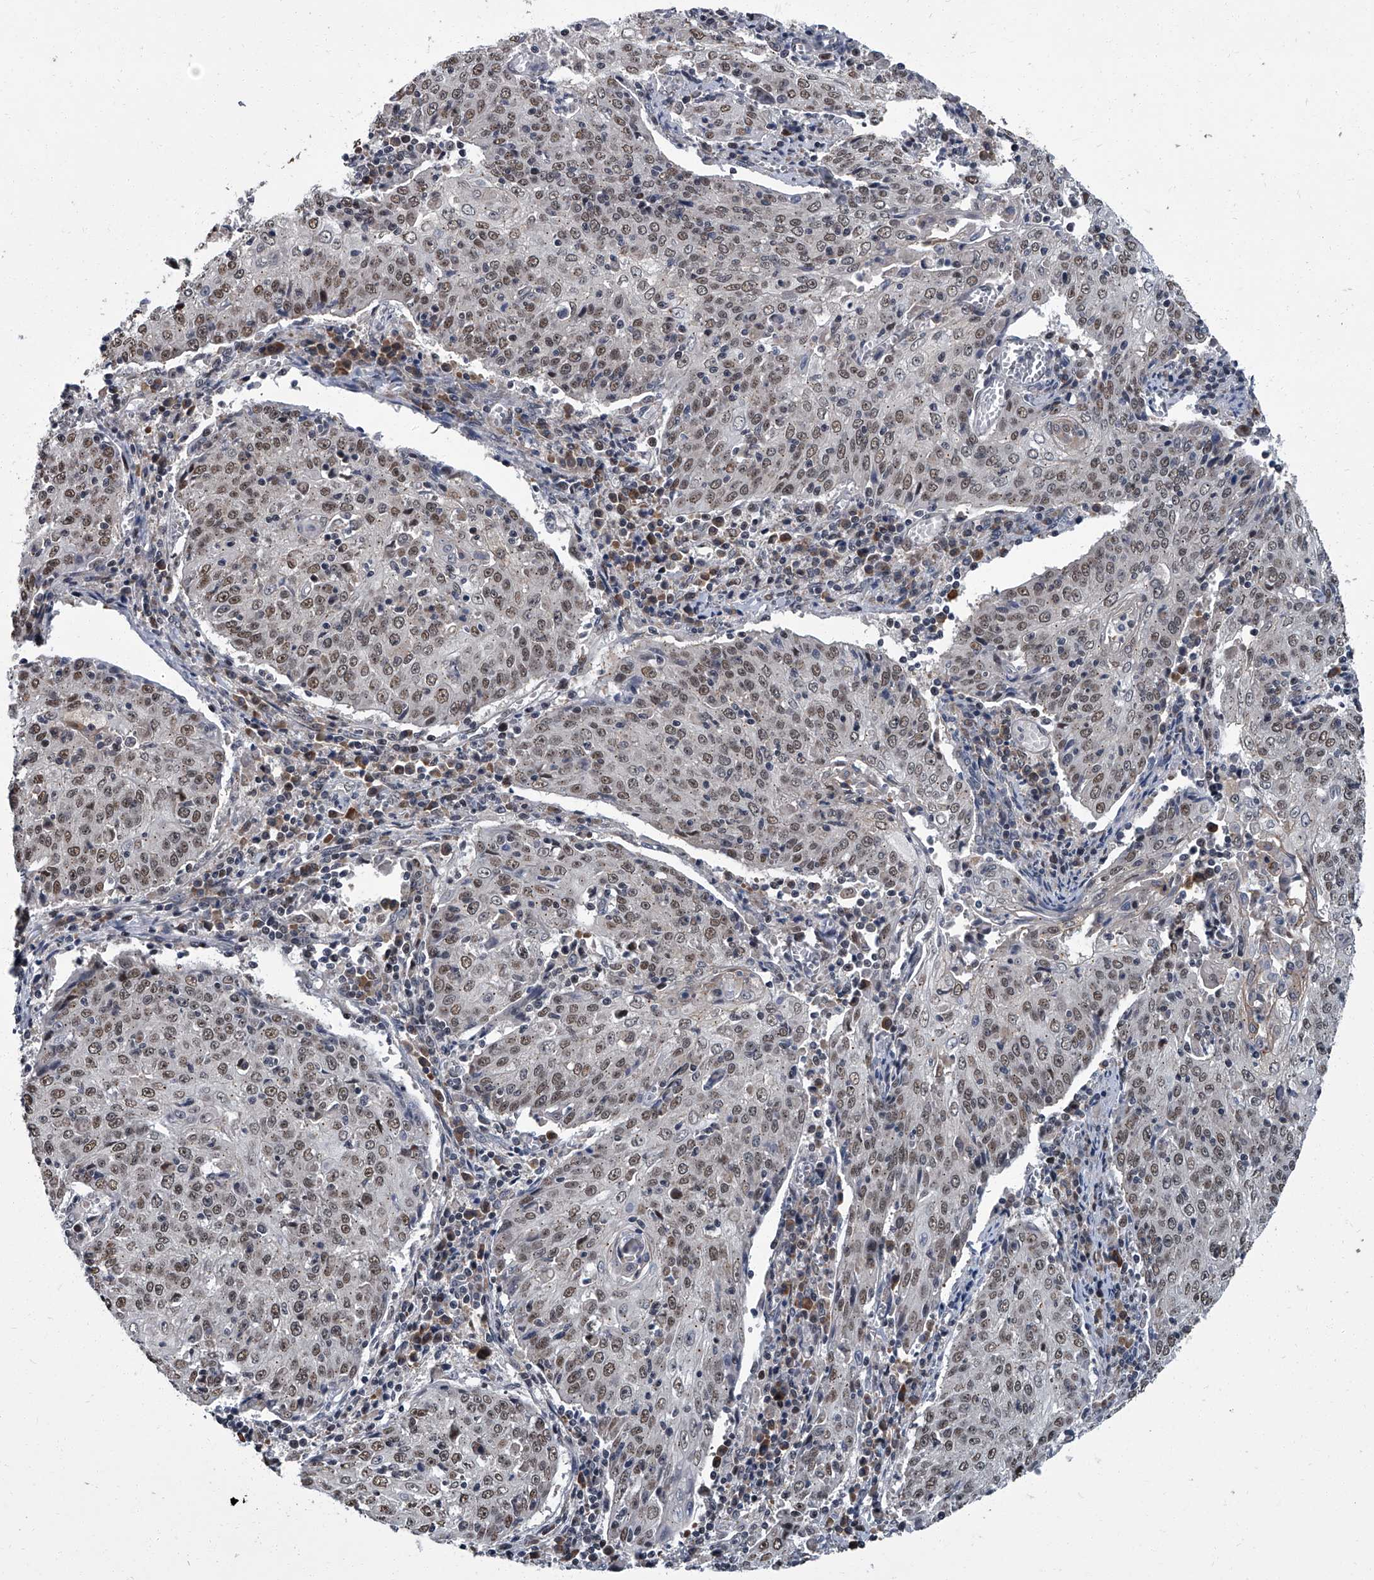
{"staining": {"intensity": "moderate", "quantity": ">75%", "location": "nuclear"}, "tissue": "cervical cancer", "cell_type": "Tumor cells", "image_type": "cancer", "snomed": [{"axis": "morphology", "description": "Squamous cell carcinoma, NOS"}, {"axis": "topography", "description": "Cervix"}], "caption": "Squamous cell carcinoma (cervical) stained with immunohistochemistry shows moderate nuclear expression in about >75% of tumor cells. (DAB (3,3'-diaminobenzidine) IHC with brightfield microscopy, high magnification).", "gene": "ZNF274", "patient": {"sex": "female", "age": 48}}